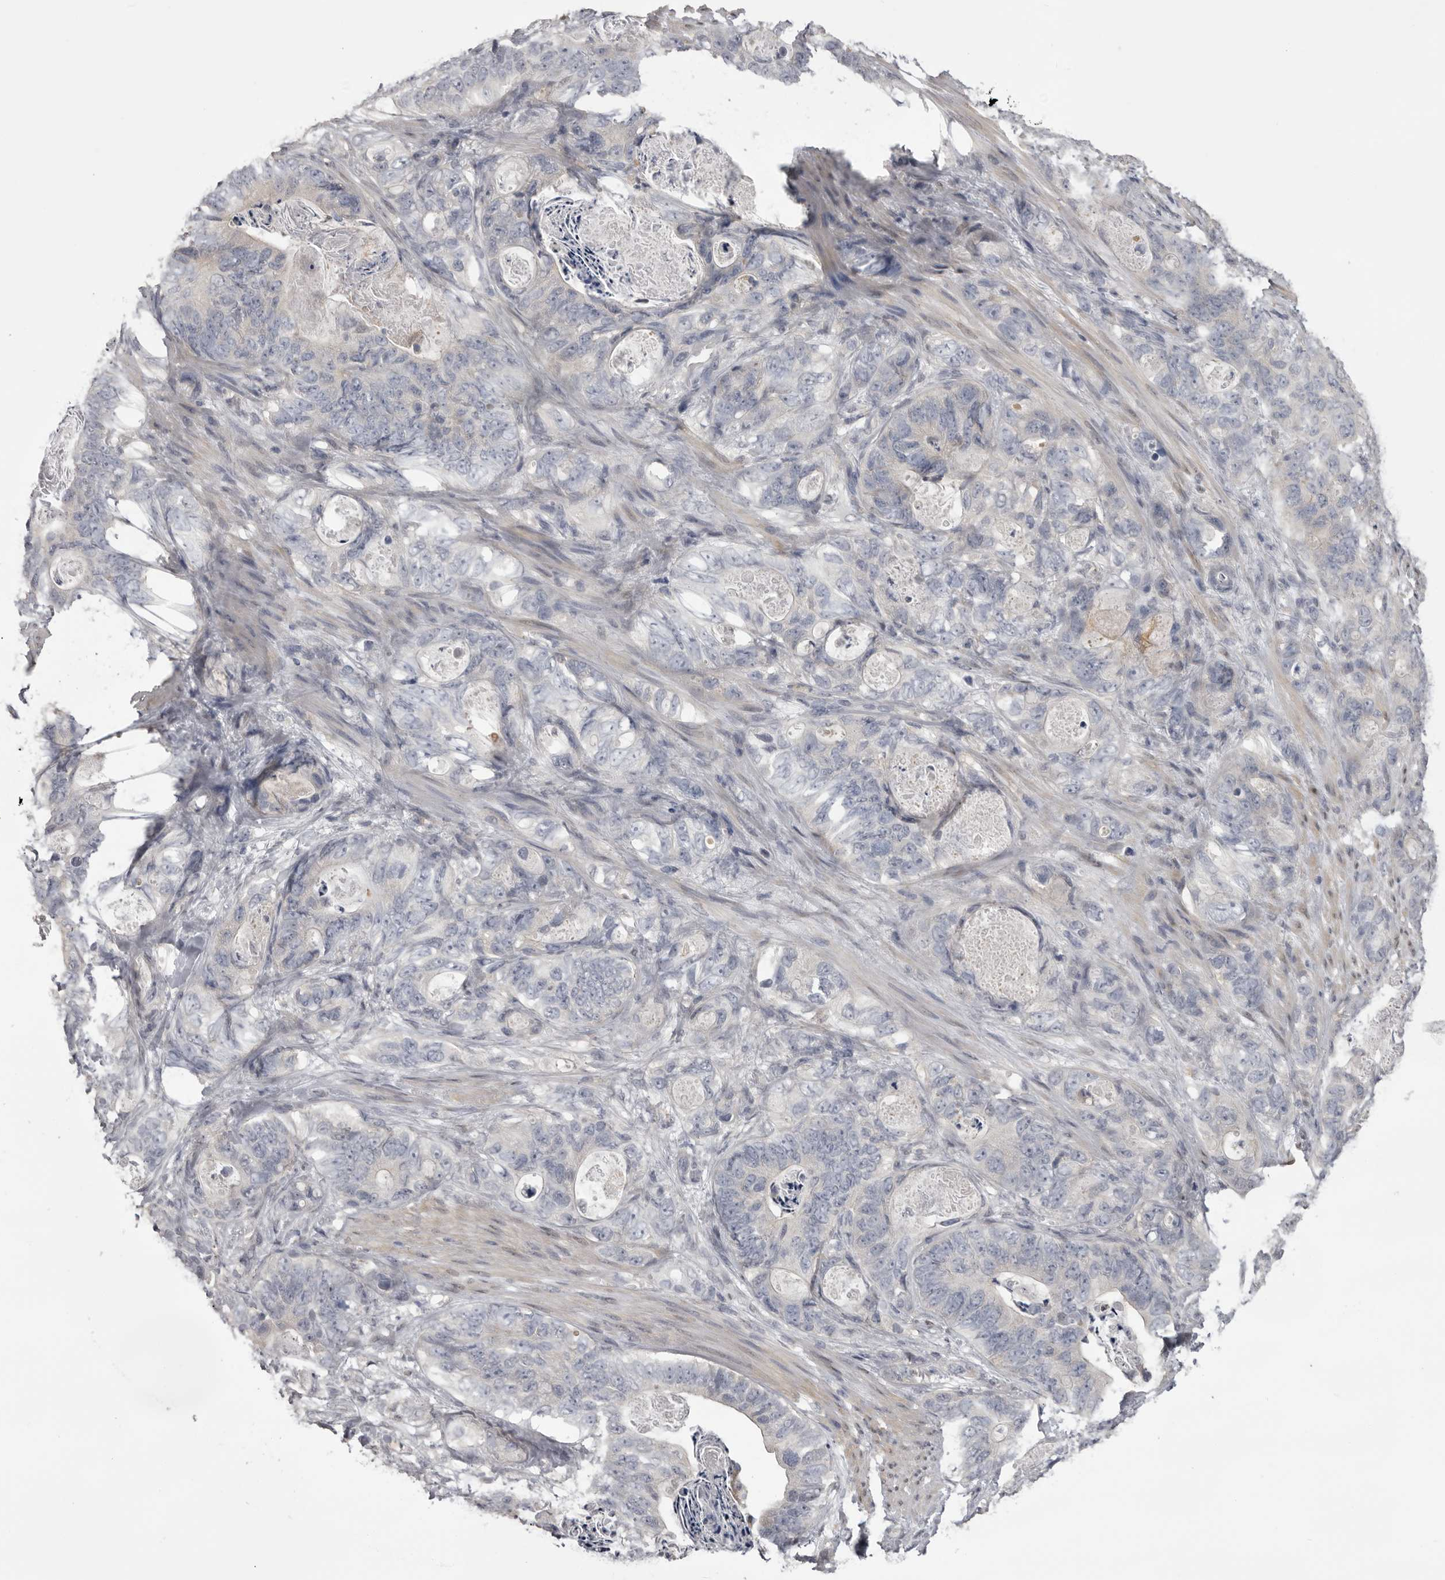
{"staining": {"intensity": "negative", "quantity": "none", "location": "none"}, "tissue": "stomach cancer", "cell_type": "Tumor cells", "image_type": "cancer", "snomed": [{"axis": "morphology", "description": "Normal tissue, NOS"}, {"axis": "morphology", "description": "Adenocarcinoma, NOS"}, {"axis": "topography", "description": "Stomach"}], "caption": "Tumor cells show no significant staining in stomach cancer (adenocarcinoma).", "gene": "MDH1", "patient": {"sex": "female", "age": 89}}